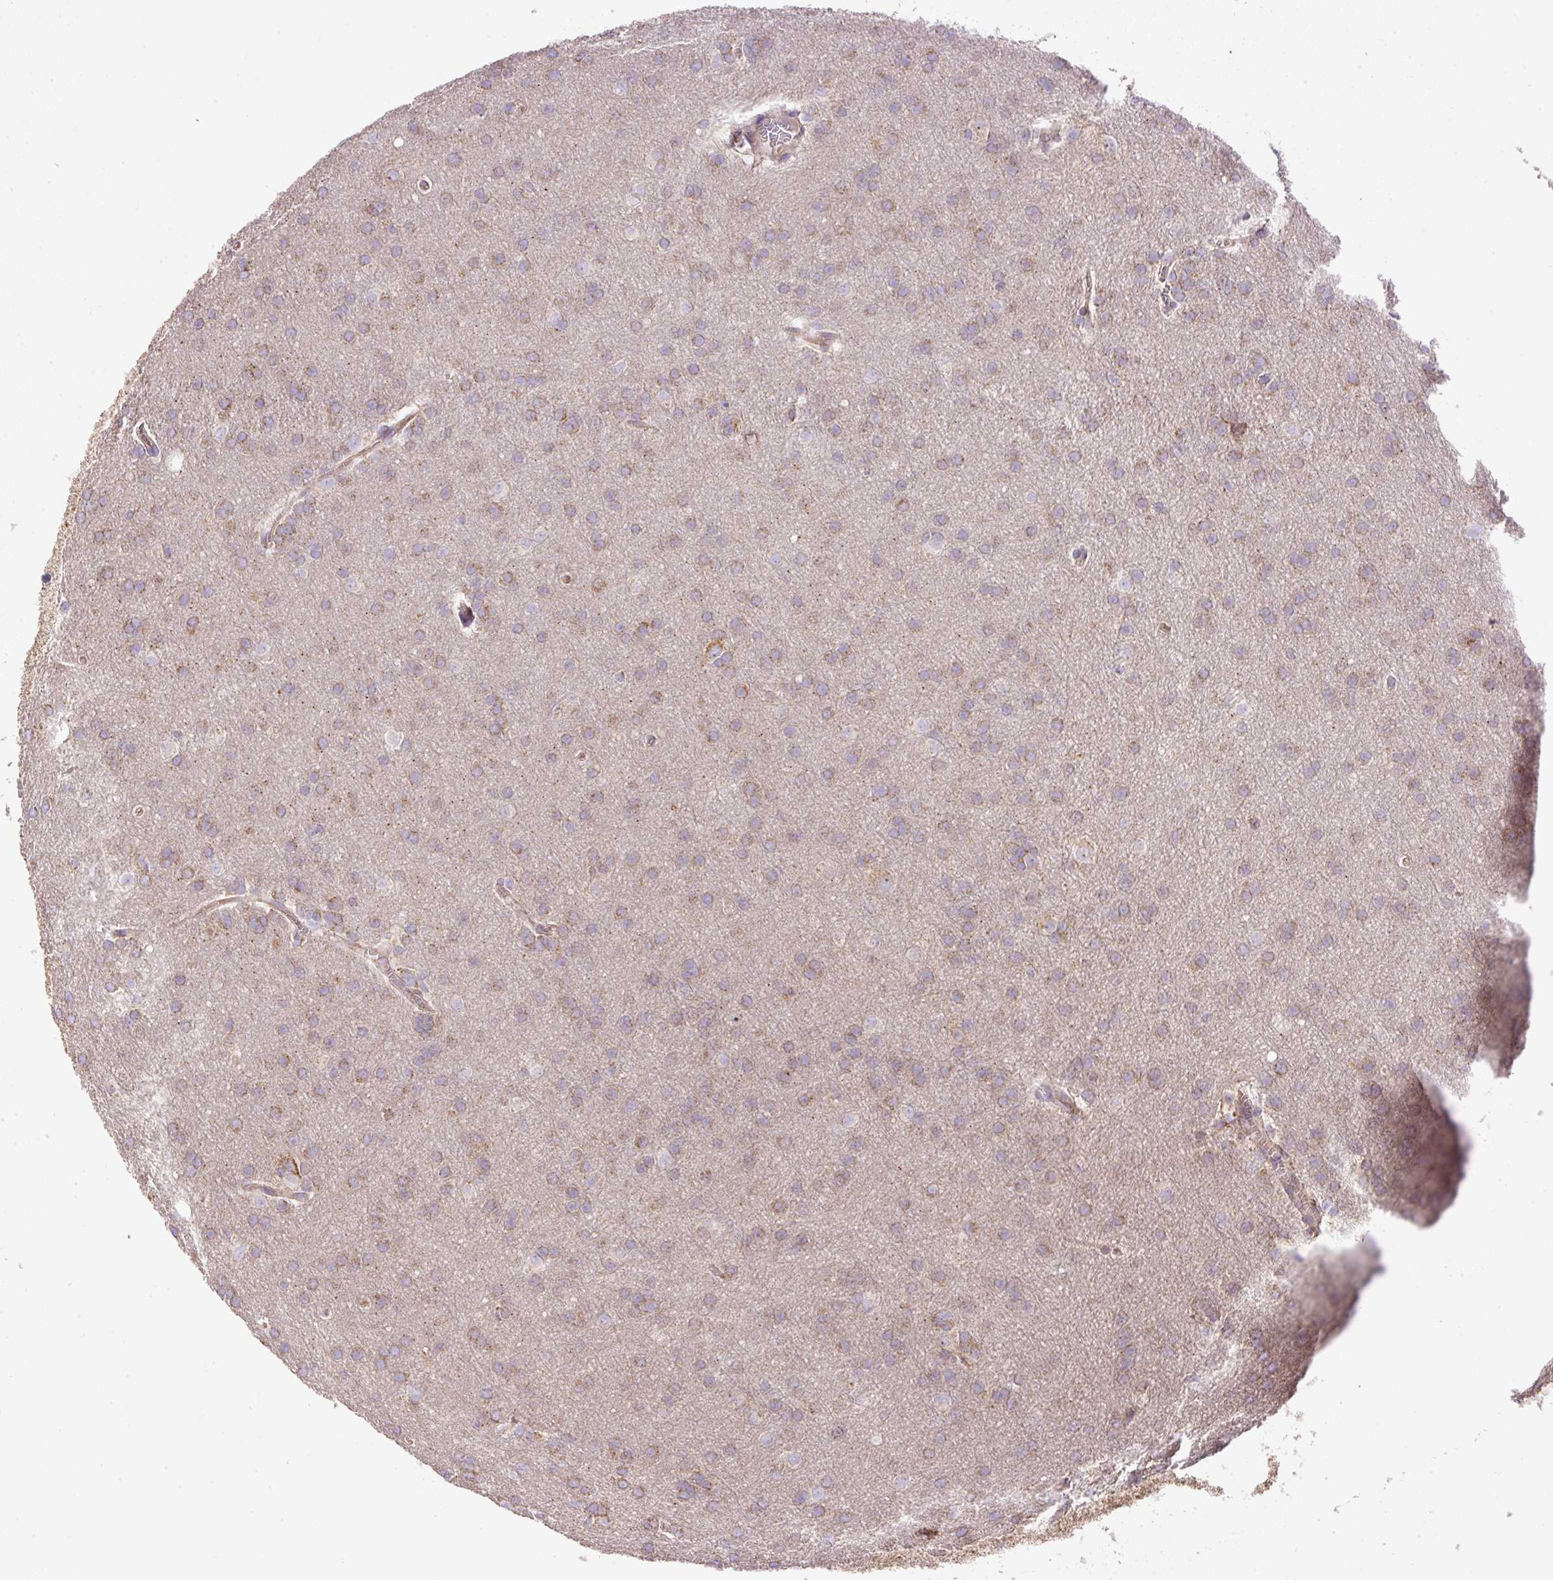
{"staining": {"intensity": "moderate", "quantity": ">75%", "location": "cytoplasmic/membranous"}, "tissue": "glioma", "cell_type": "Tumor cells", "image_type": "cancer", "snomed": [{"axis": "morphology", "description": "Glioma, malignant, High grade"}, {"axis": "topography", "description": "Brain"}], "caption": "Glioma was stained to show a protein in brown. There is medium levels of moderate cytoplasmic/membranous expression in about >75% of tumor cells. (Stains: DAB (3,3'-diaminobenzidine) in brown, nuclei in blue, Microscopy: brightfield microscopy at high magnification).", "gene": "NDUFAF2", "patient": {"sex": "male", "age": 53}}